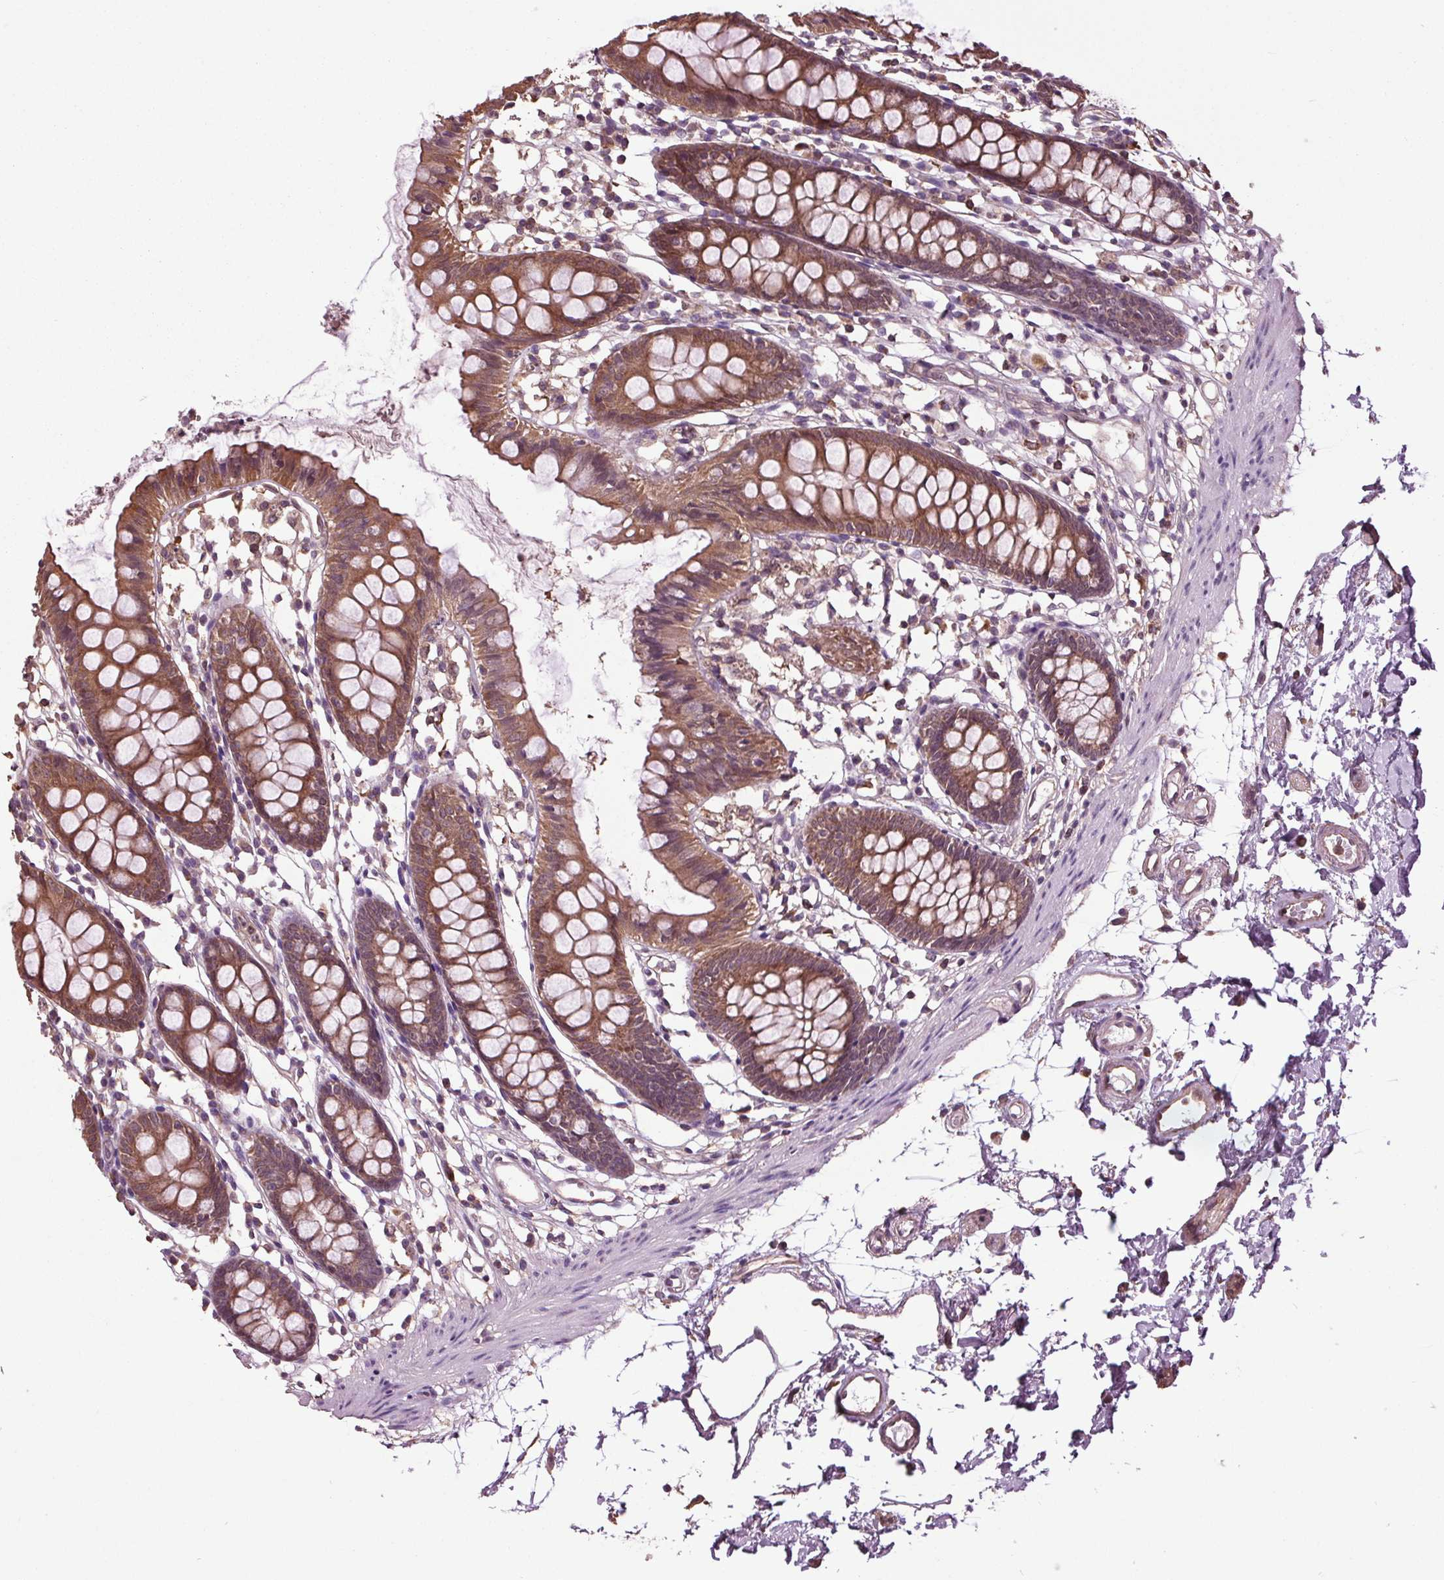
{"staining": {"intensity": "negative", "quantity": "none", "location": "none"}, "tissue": "colon", "cell_type": "Endothelial cells", "image_type": "normal", "snomed": [{"axis": "morphology", "description": "Normal tissue, NOS"}, {"axis": "topography", "description": "Colon"}], "caption": "The micrograph reveals no staining of endothelial cells in benign colon. The staining was performed using DAB (3,3'-diaminobenzidine) to visualize the protein expression in brown, while the nuclei were stained in blue with hematoxylin (Magnification: 20x).", "gene": "RNPEP", "patient": {"sex": "female", "age": 84}}